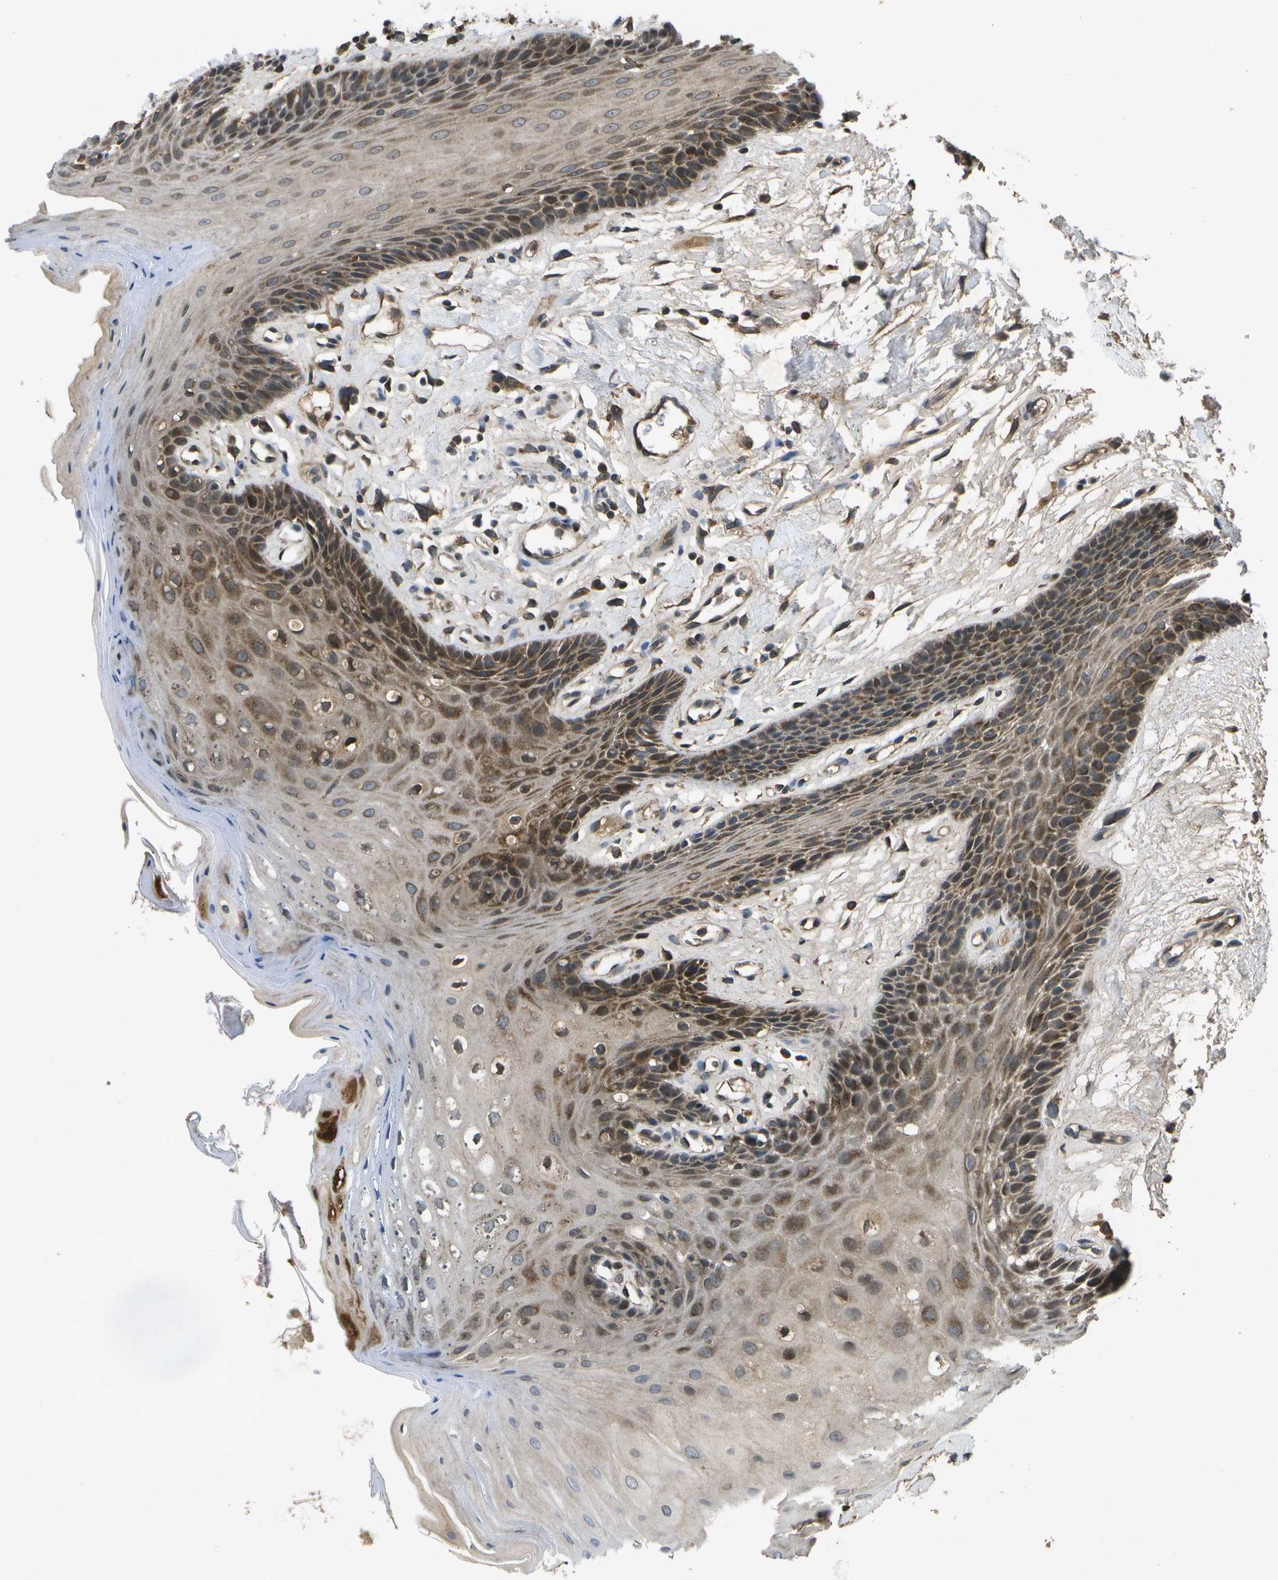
{"staining": {"intensity": "moderate", "quantity": ">75%", "location": "cytoplasmic/membranous"}, "tissue": "oral mucosa", "cell_type": "Squamous epithelial cells", "image_type": "normal", "snomed": [{"axis": "morphology", "description": "Normal tissue, NOS"}, {"axis": "morphology", "description": "Squamous cell carcinoma, NOS"}, {"axis": "topography", "description": "Oral tissue"}, {"axis": "topography", "description": "Head-Neck"}], "caption": "Oral mucosa stained with immunohistochemistry exhibits moderate cytoplasmic/membranous staining in approximately >75% of squamous epithelial cells.", "gene": "HFE", "patient": {"sex": "male", "age": 71}}